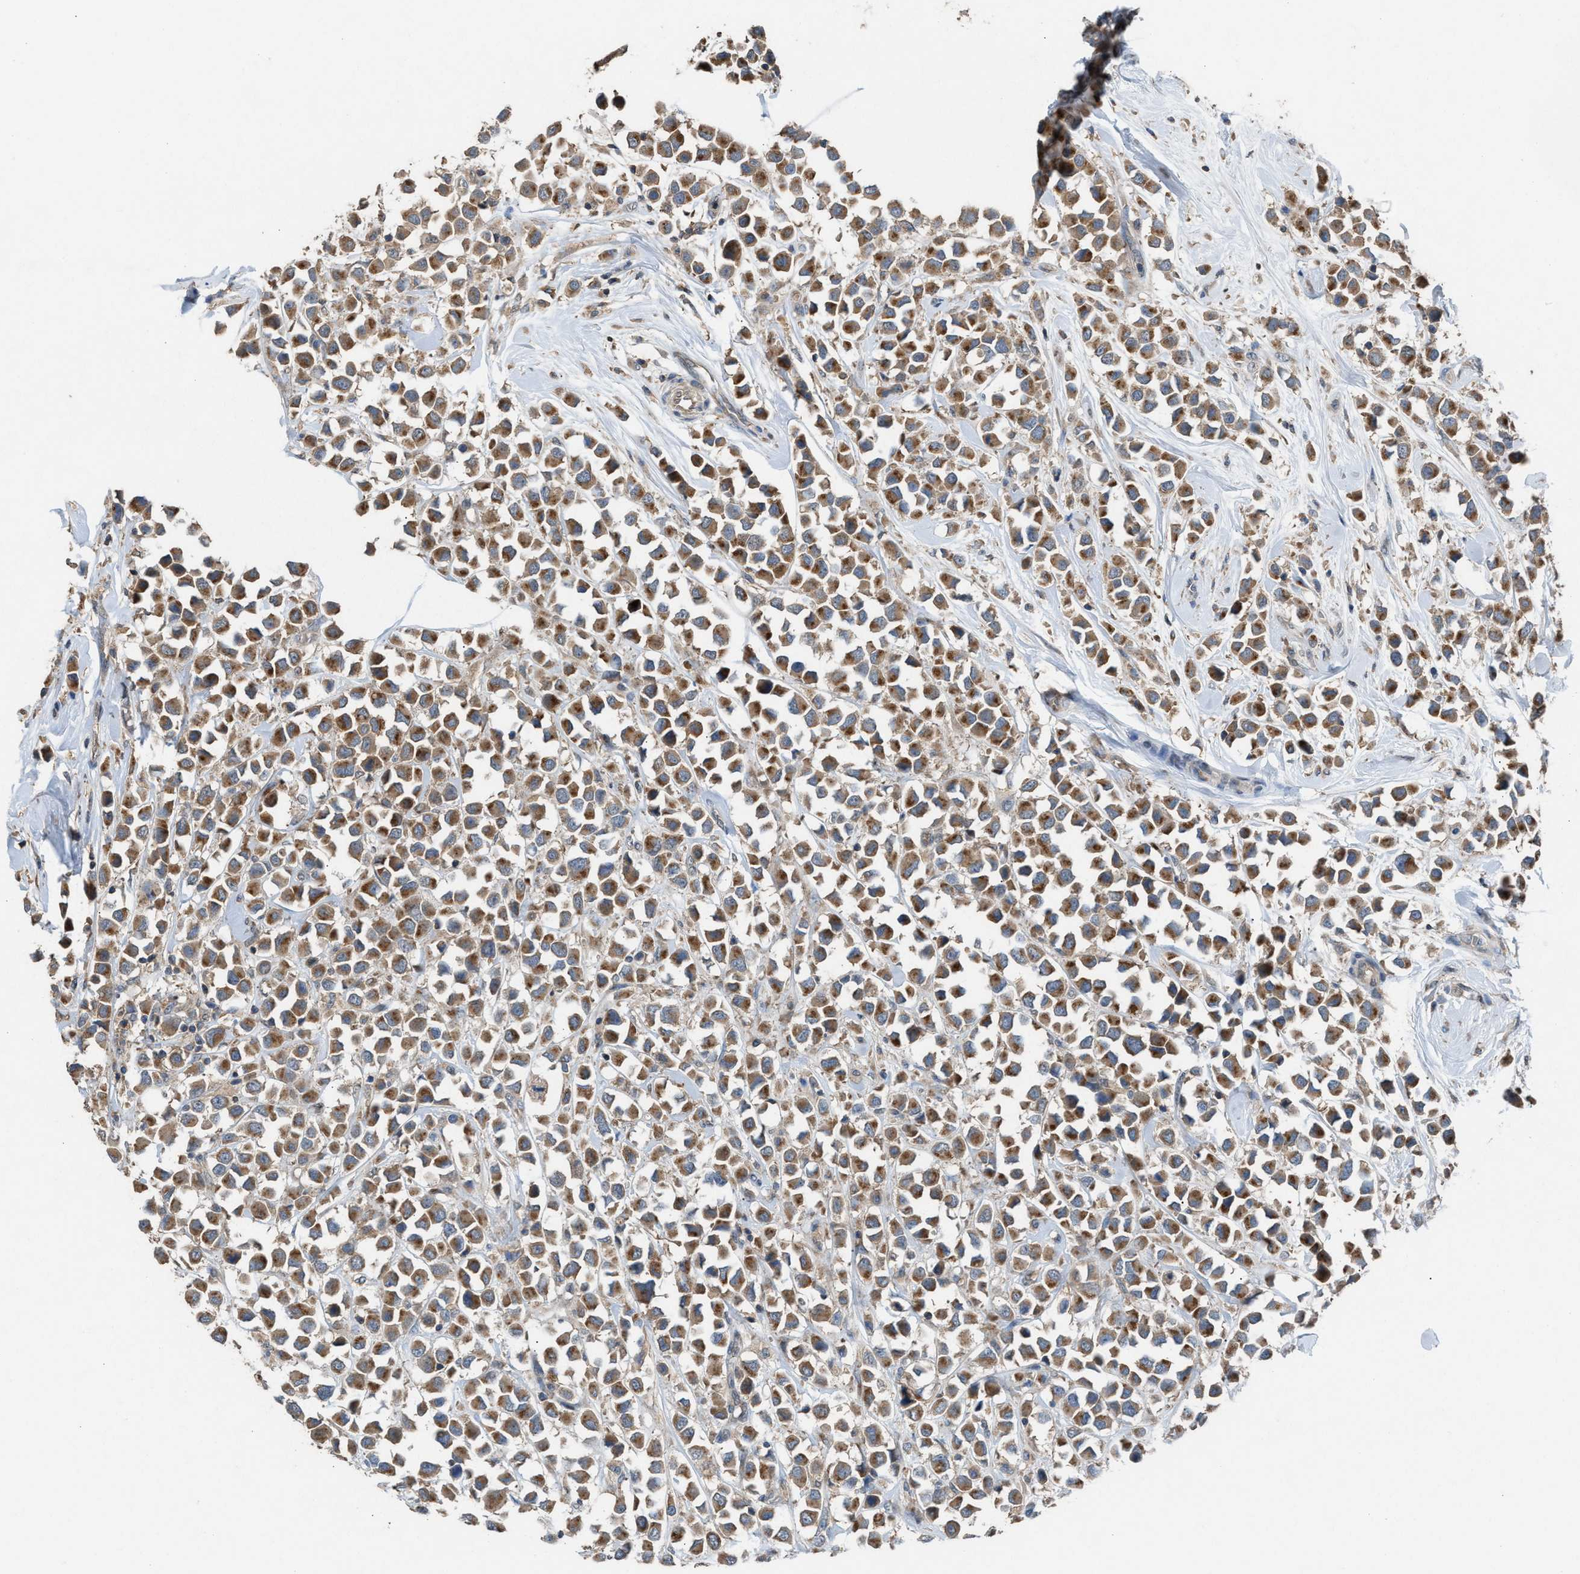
{"staining": {"intensity": "moderate", "quantity": ">75%", "location": "cytoplasmic/membranous"}, "tissue": "breast cancer", "cell_type": "Tumor cells", "image_type": "cancer", "snomed": [{"axis": "morphology", "description": "Duct carcinoma"}, {"axis": "topography", "description": "Breast"}], "caption": "Immunohistochemistry photomicrograph of neoplastic tissue: intraductal carcinoma (breast) stained using immunohistochemistry reveals medium levels of moderate protein expression localized specifically in the cytoplasmic/membranous of tumor cells, appearing as a cytoplasmic/membranous brown color.", "gene": "TPK1", "patient": {"sex": "female", "age": 61}}